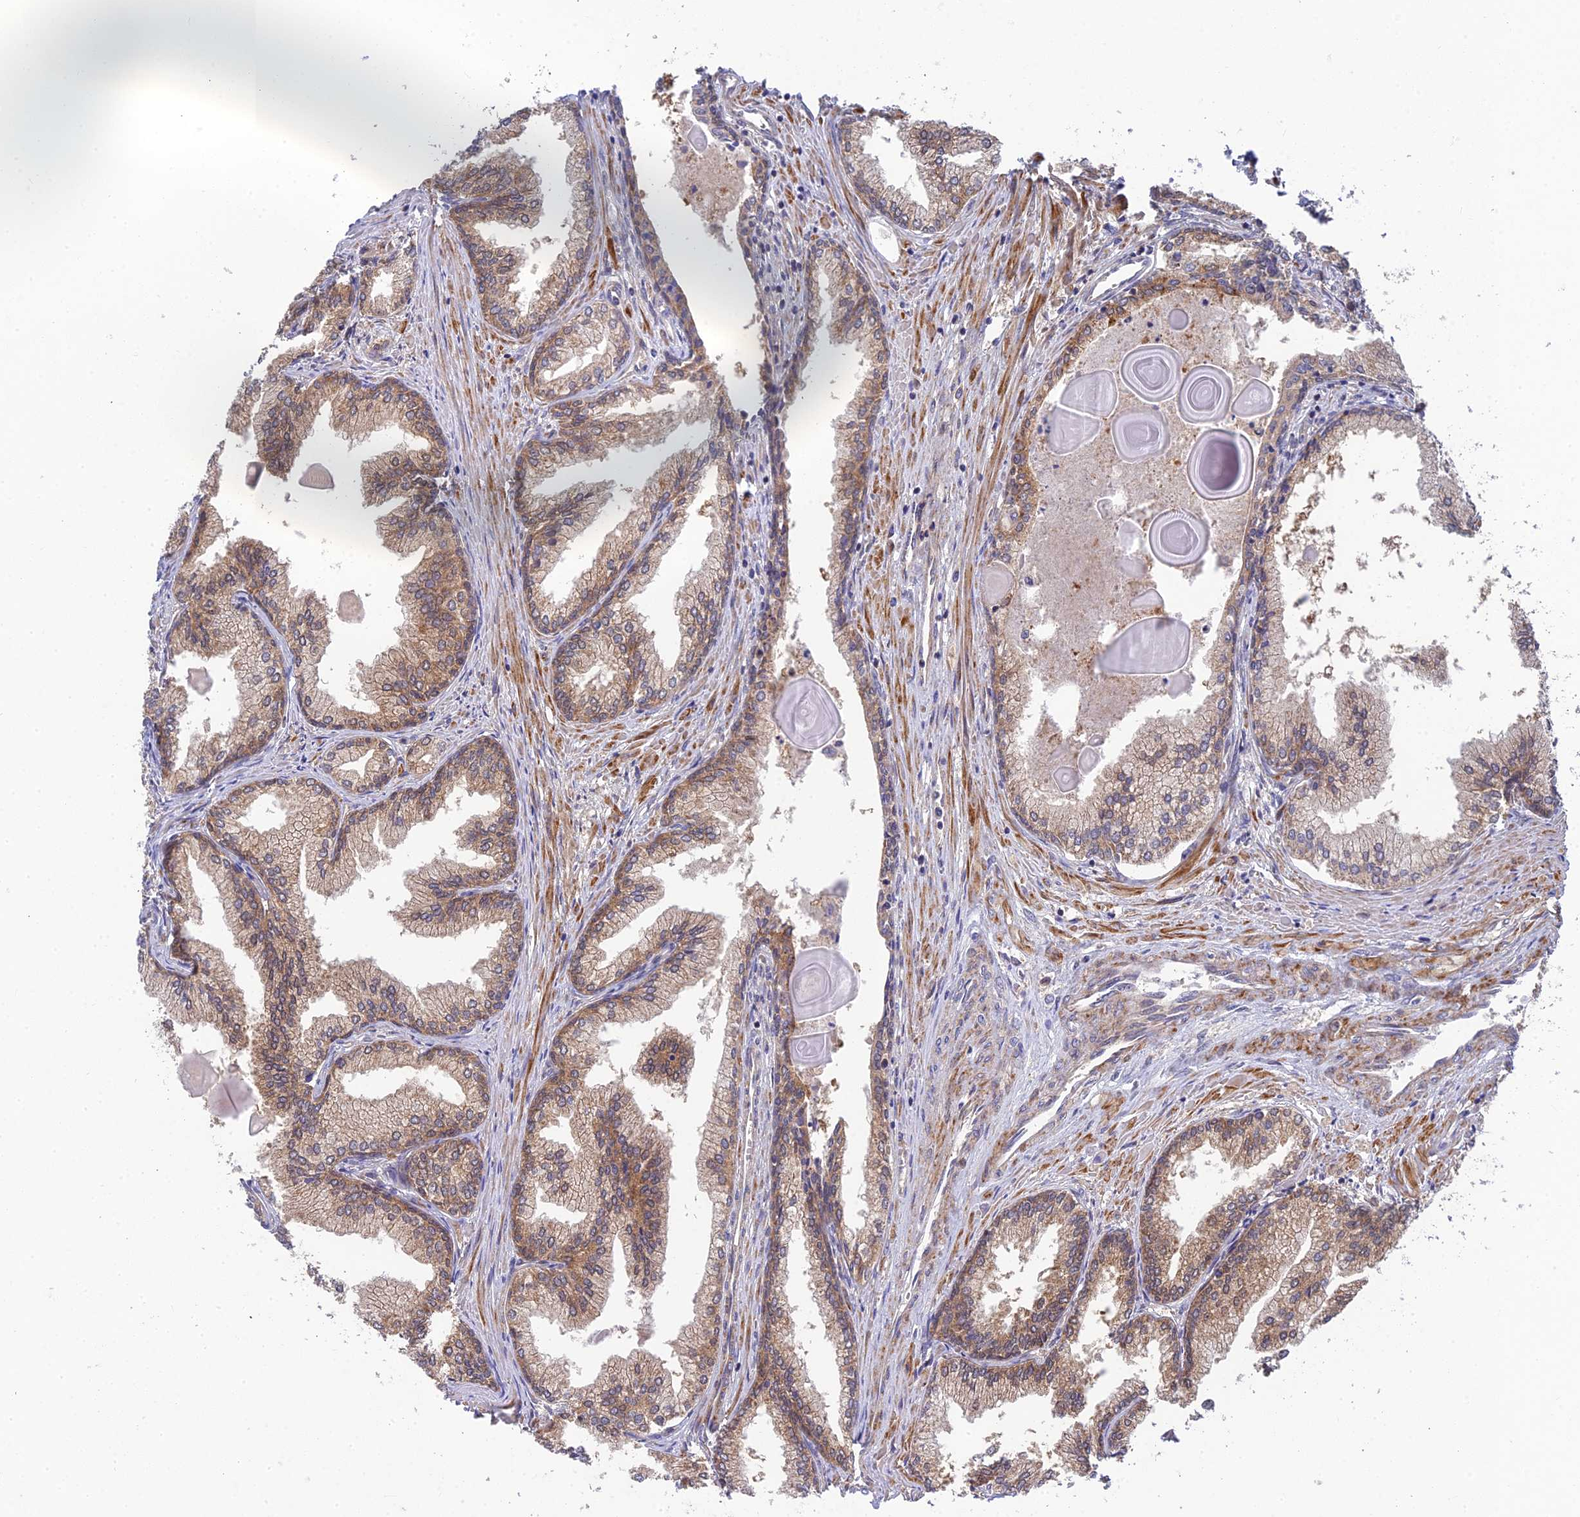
{"staining": {"intensity": "moderate", "quantity": ">75%", "location": "cytoplasmic/membranous"}, "tissue": "prostate cancer", "cell_type": "Tumor cells", "image_type": "cancer", "snomed": [{"axis": "morphology", "description": "Adenocarcinoma, High grade"}, {"axis": "topography", "description": "Prostate"}], "caption": "DAB (3,3'-diaminobenzidine) immunohistochemical staining of prostate cancer shows moderate cytoplasmic/membranous protein staining in about >75% of tumor cells. The staining was performed using DAB (3,3'-diaminobenzidine) to visualize the protein expression in brown, while the nuclei were stained in blue with hematoxylin (Magnification: 20x).", "gene": "INCA1", "patient": {"sex": "male", "age": 68}}